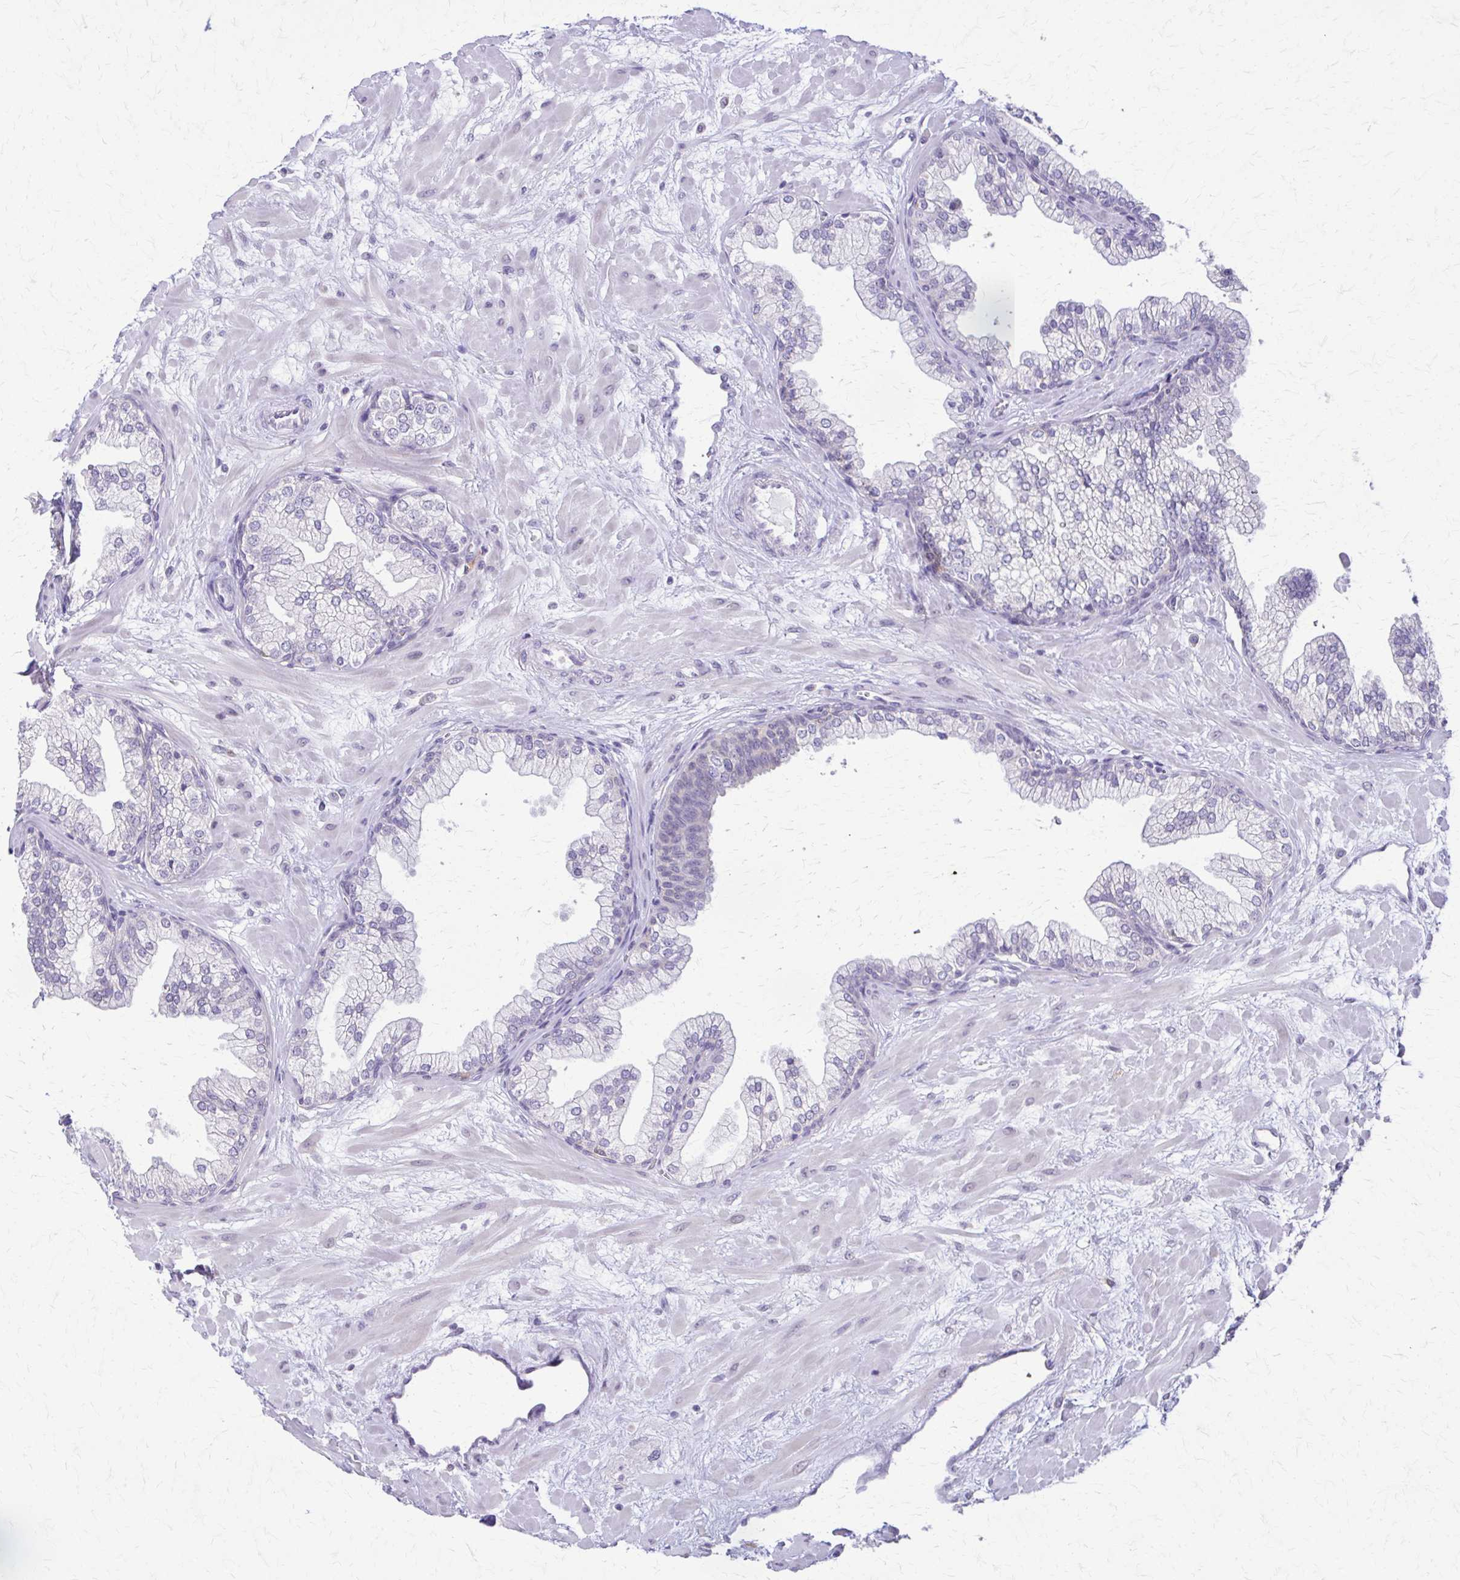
{"staining": {"intensity": "negative", "quantity": "none", "location": "none"}, "tissue": "prostate", "cell_type": "Glandular cells", "image_type": "normal", "snomed": [{"axis": "morphology", "description": "Normal tissue, NOS"}, {"axis": "topography", "description": "Prostate"}, {"axis": "topography", "description": "Peripheral nerve tissue"}], "caption": "The image demonstrates no significant expression in glandular cells of prostate. (DAB (3,3'-diaminobenzidine) immunohistochemistry (IHC) with hematoxylin counter stain).", "gene": "PIK3AP1", "patient": {"sex": "male", "age": 61}}